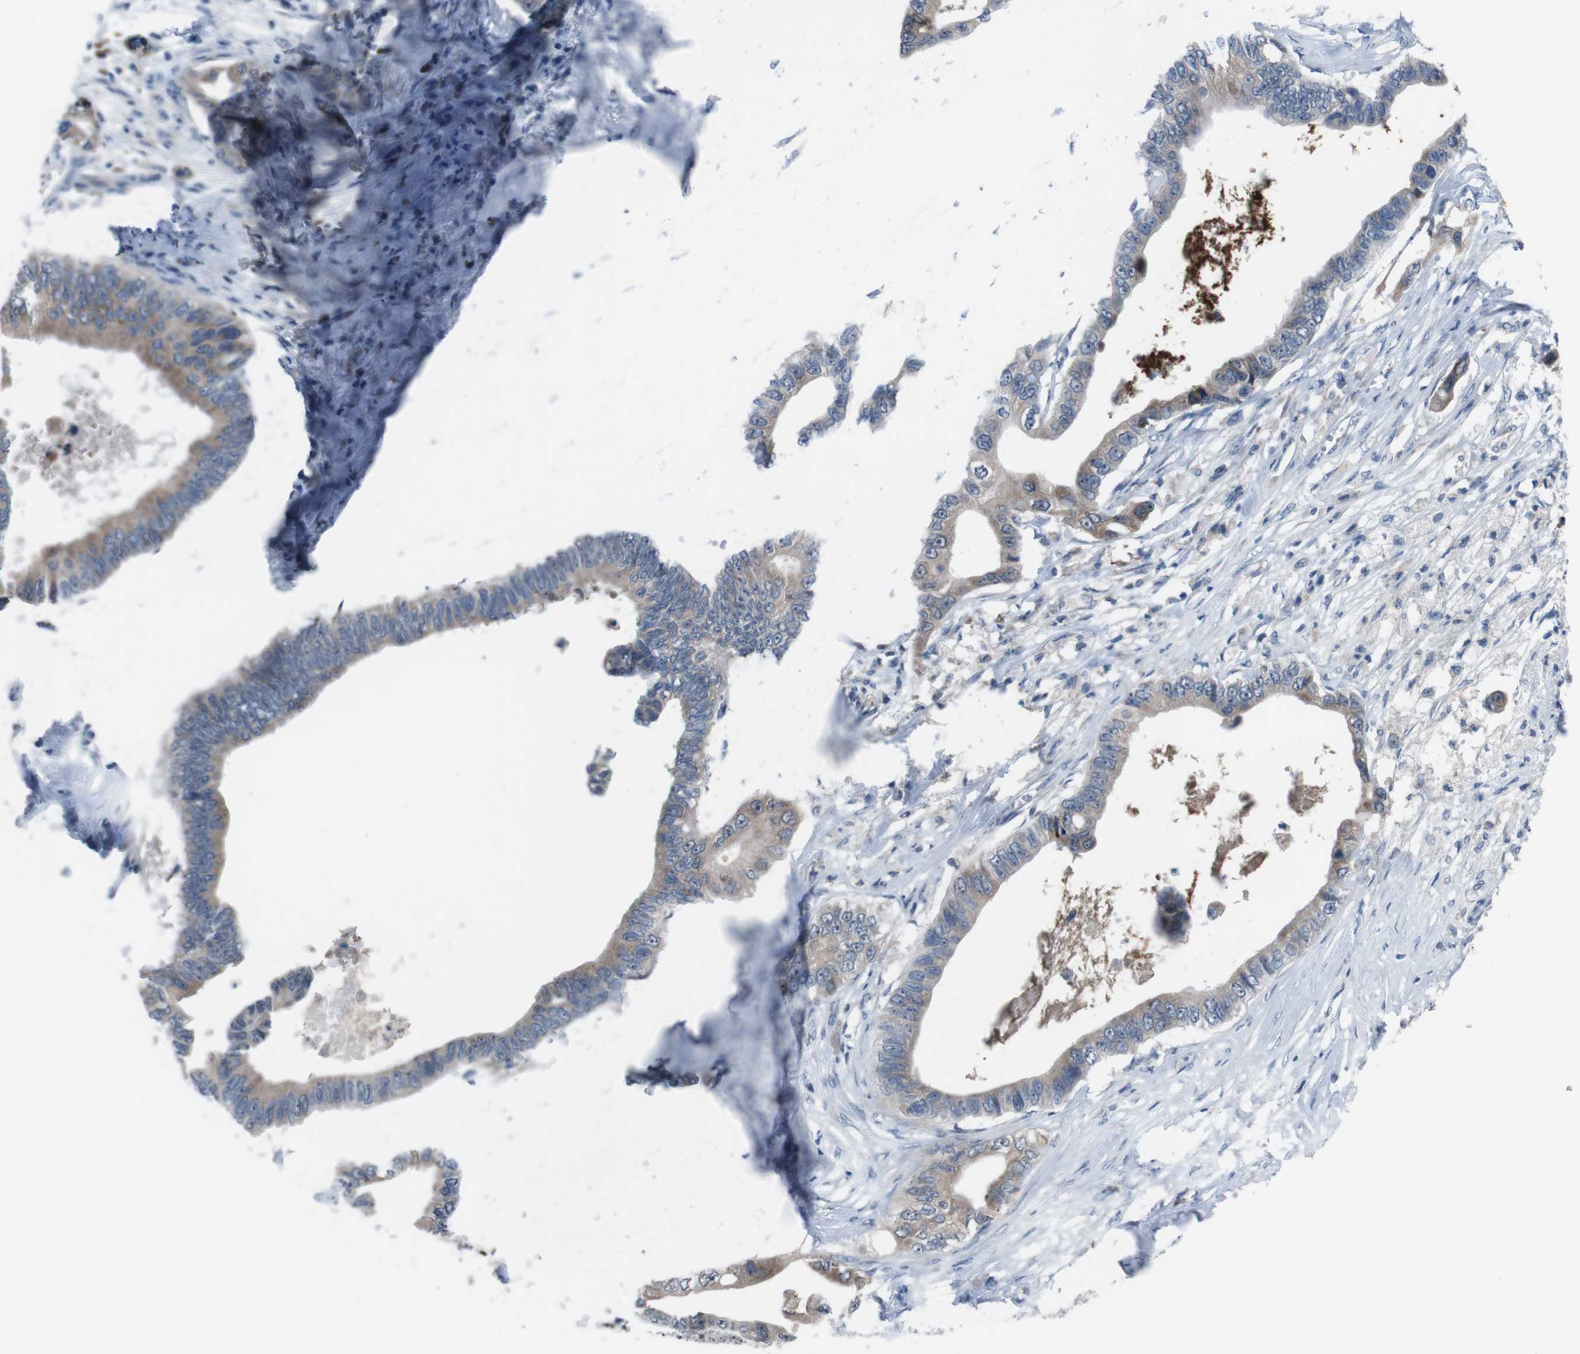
{"staining": {"intensity": "moderate", "quantity": "25%-75%", "location": "cytoplasmic/membranous"}, "tissue": "pancreatic cancer", "cell_type": "Tumor cells", "image_type": "cancer", "snomed": [{"axis": "morphology", "description": "Adenocarcinoma, NOS"}, {"axis": "topography", "description": "Pancreas"}], "caption": "Moderate cytoplasmic/membranous protein expression is appreciated in approximately 25%-75% of tumor cells in adenocarcinoma (pancreatic).", "gene": "CDH22", "patient": {"sex": "male", "age": 77}}